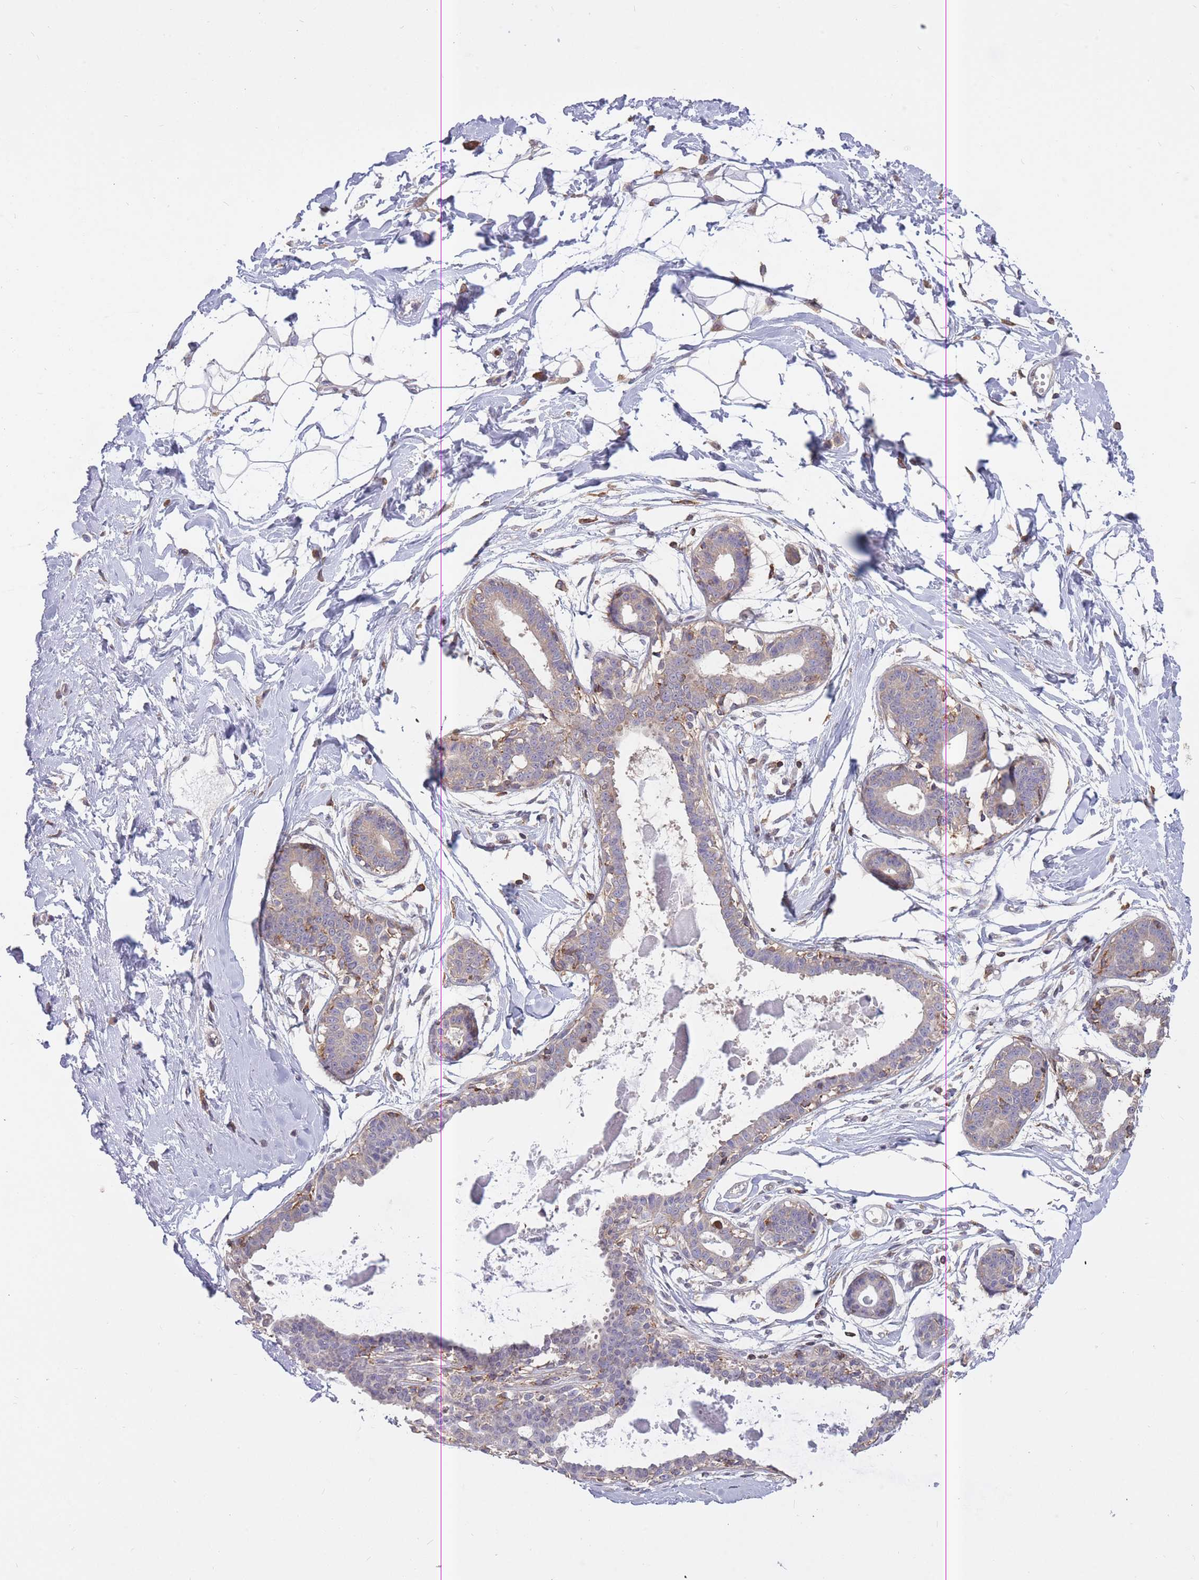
{"staining": {"intensity": "weak", "quantity": "25%-75%", "location": "cytoplasmic/membranous"}, "tissue": "breast", "cell_type": "Adipocytes", "image_type": "normal", "snomed": [{"axis": "morphology", "description": "Normal tissue, NOS"}, {"axis": "topography", "description": "Breast"}], "caption": "Protein analysis of benign breast shows weak cytoplasmic/membranous expression in about 25%-75% of adipocytes.", "gene": "GMIP", "patient": {"sex": "female", "age": 45}}